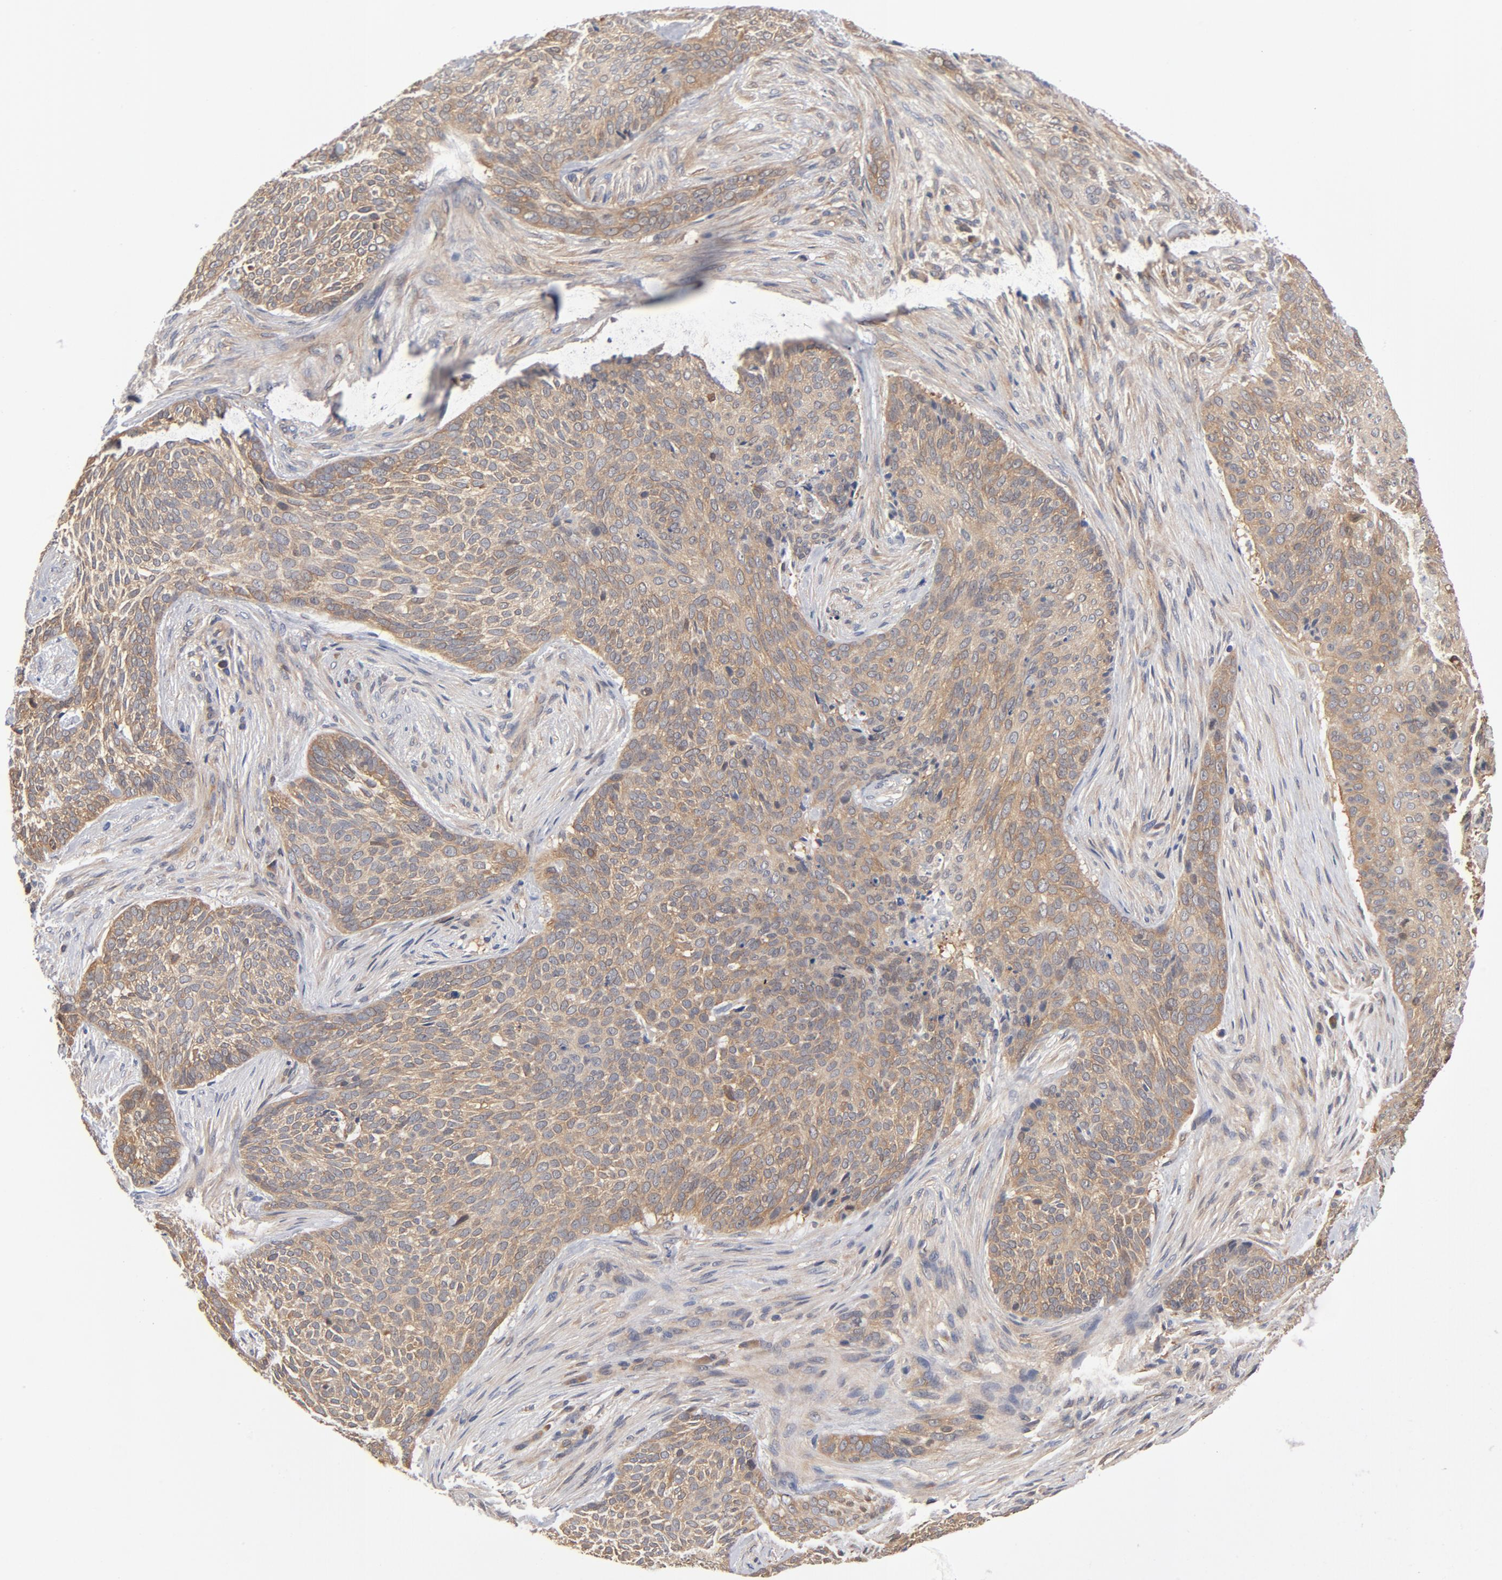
{"staining": {"intensity": "weak", "quantity": "25%-75%", "location": "cytoplasmic/membranous"}, "tissue": "skin cancer", "cell_type": "Tumor cells", "image_type": "cancer", "snomed": [{"axis": "morphology", "description": "Basal cell carcinoma"}, {"axis": "topography", "description": "Skin"}], "caption": "Skin cancer (basal cell carcinoma) stained with immunohistochemistry exhibits weak cytoplasmic/membranous staining in approximately 25%-75% of tumor cells.", "gene": "ASMTL", "patient": {"sex": "male", "age": 91}}